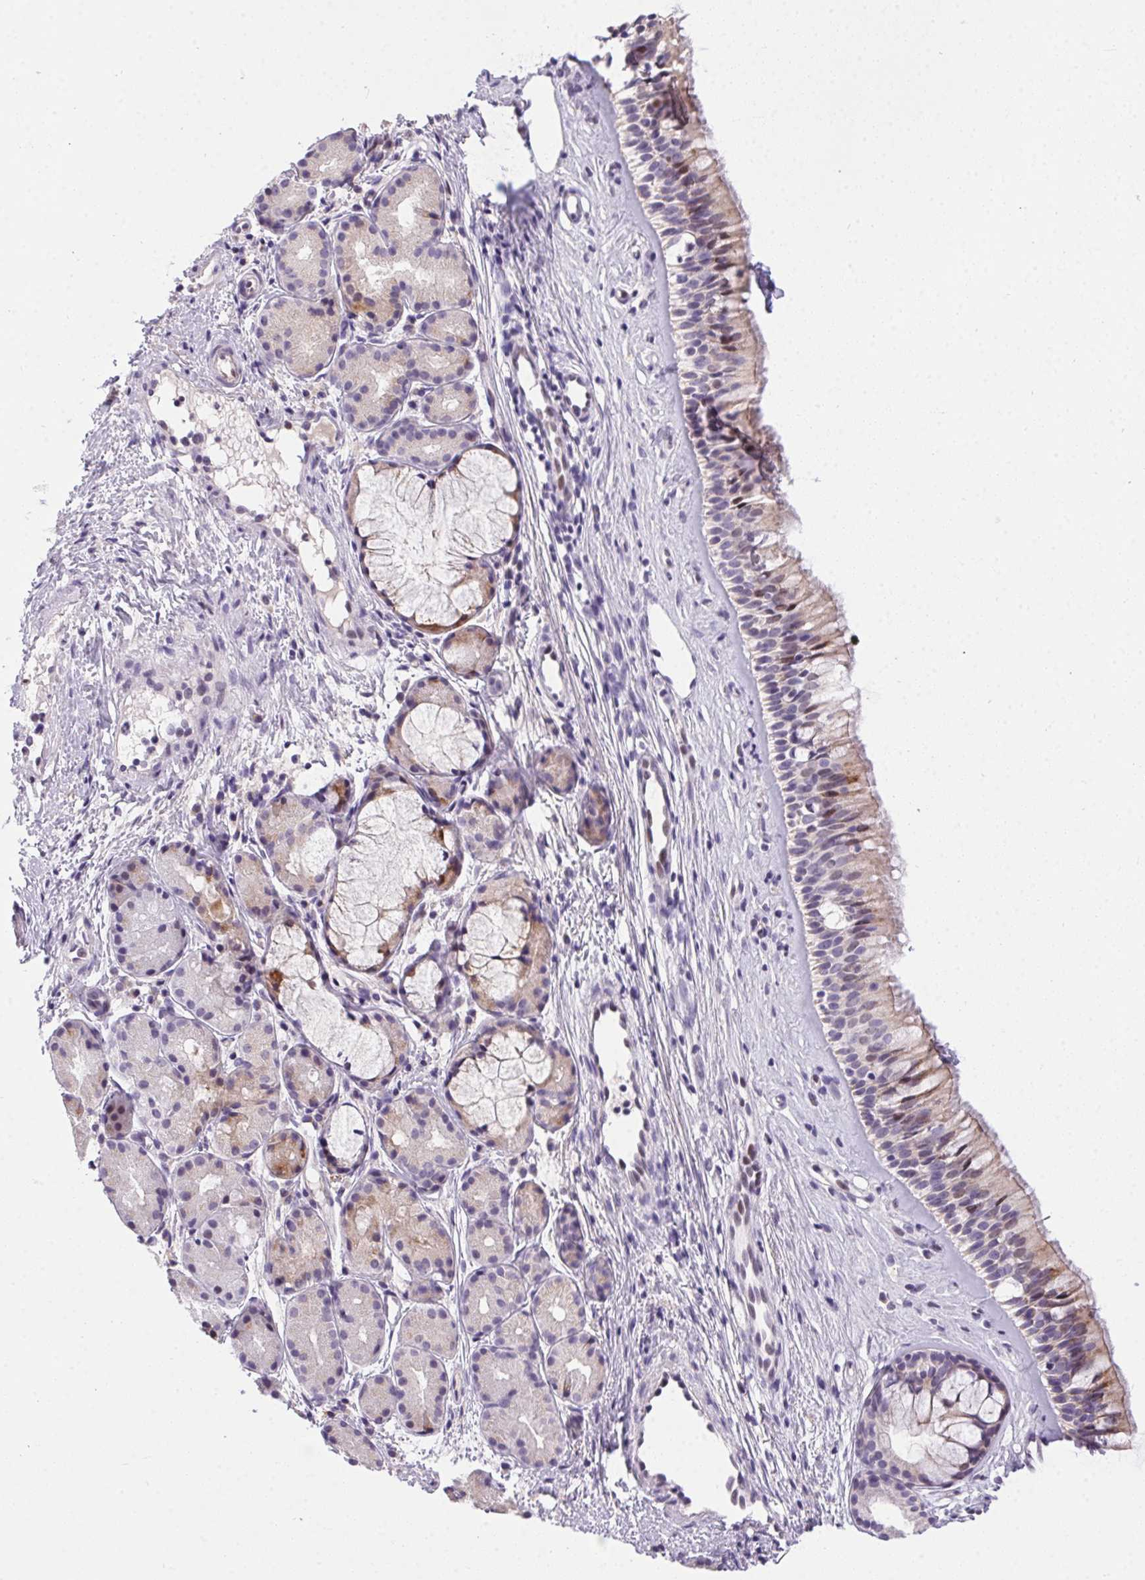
{"staining": {"intensity": "moderate", "quantity": "25%-75%", "location": "cytoplasmic/membranous"}, "tissue": "nasopharynx", "cell_type": "Respiratory epithelial cells", "image_type": "normal", "snomed": [{"axis": "morphology", "description": "Normal tissue, NOS"}, {"axis": "topography", "description": "Nasopharynx"}], "caption": "IHC histopathology image of benign nasopharynx: human nasopharynx stained using immunohistochemistry demonstrates medium levels of moderate protein expression localized specifically in the cytoplasmic/membranous of respiratory epithelial cells, appearing as a cytoplasmic/membranous brown color.", "gene": "SP9", "patient": {"sex": "female", "age": 52}}